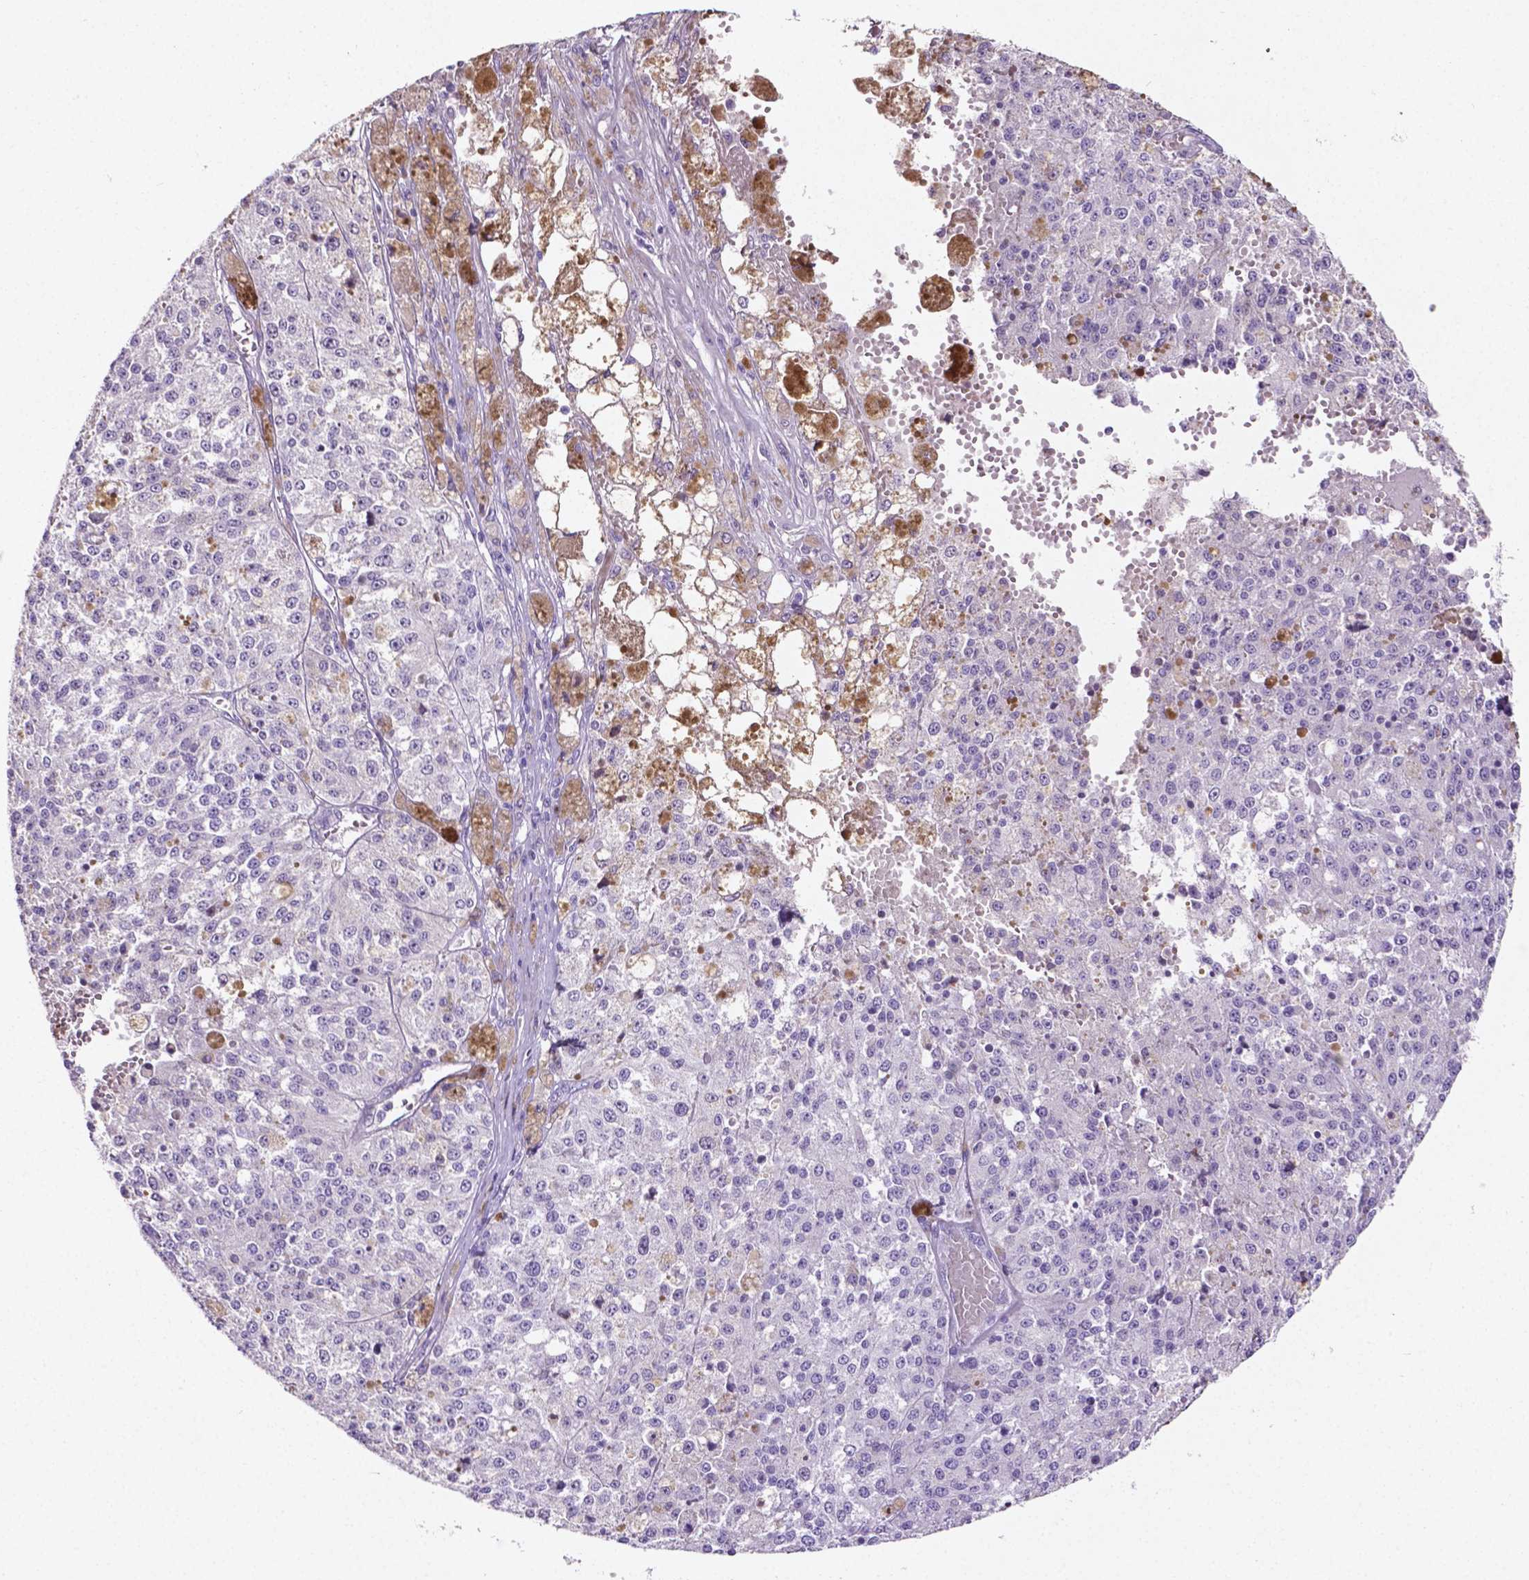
{"staining": {"intensity": "negative", "quantity": "none", "location": "none"}, "tissue": "melanoma", "cell_type": "Tumor cells", "image_type": "cancer", "snomed": [{"axis": "morphology", "description": "Malignant melanoma, Metastatic site"}, {"axis": "topography", "description": "Lymph node"}], "caption": "Human melanoma stained for a protein using immunohistochemistry (IHC) demonstrates no staining in tumor cells.", "gene": "SLC22A2", "patient": {"sex": "female", "age": 64}}